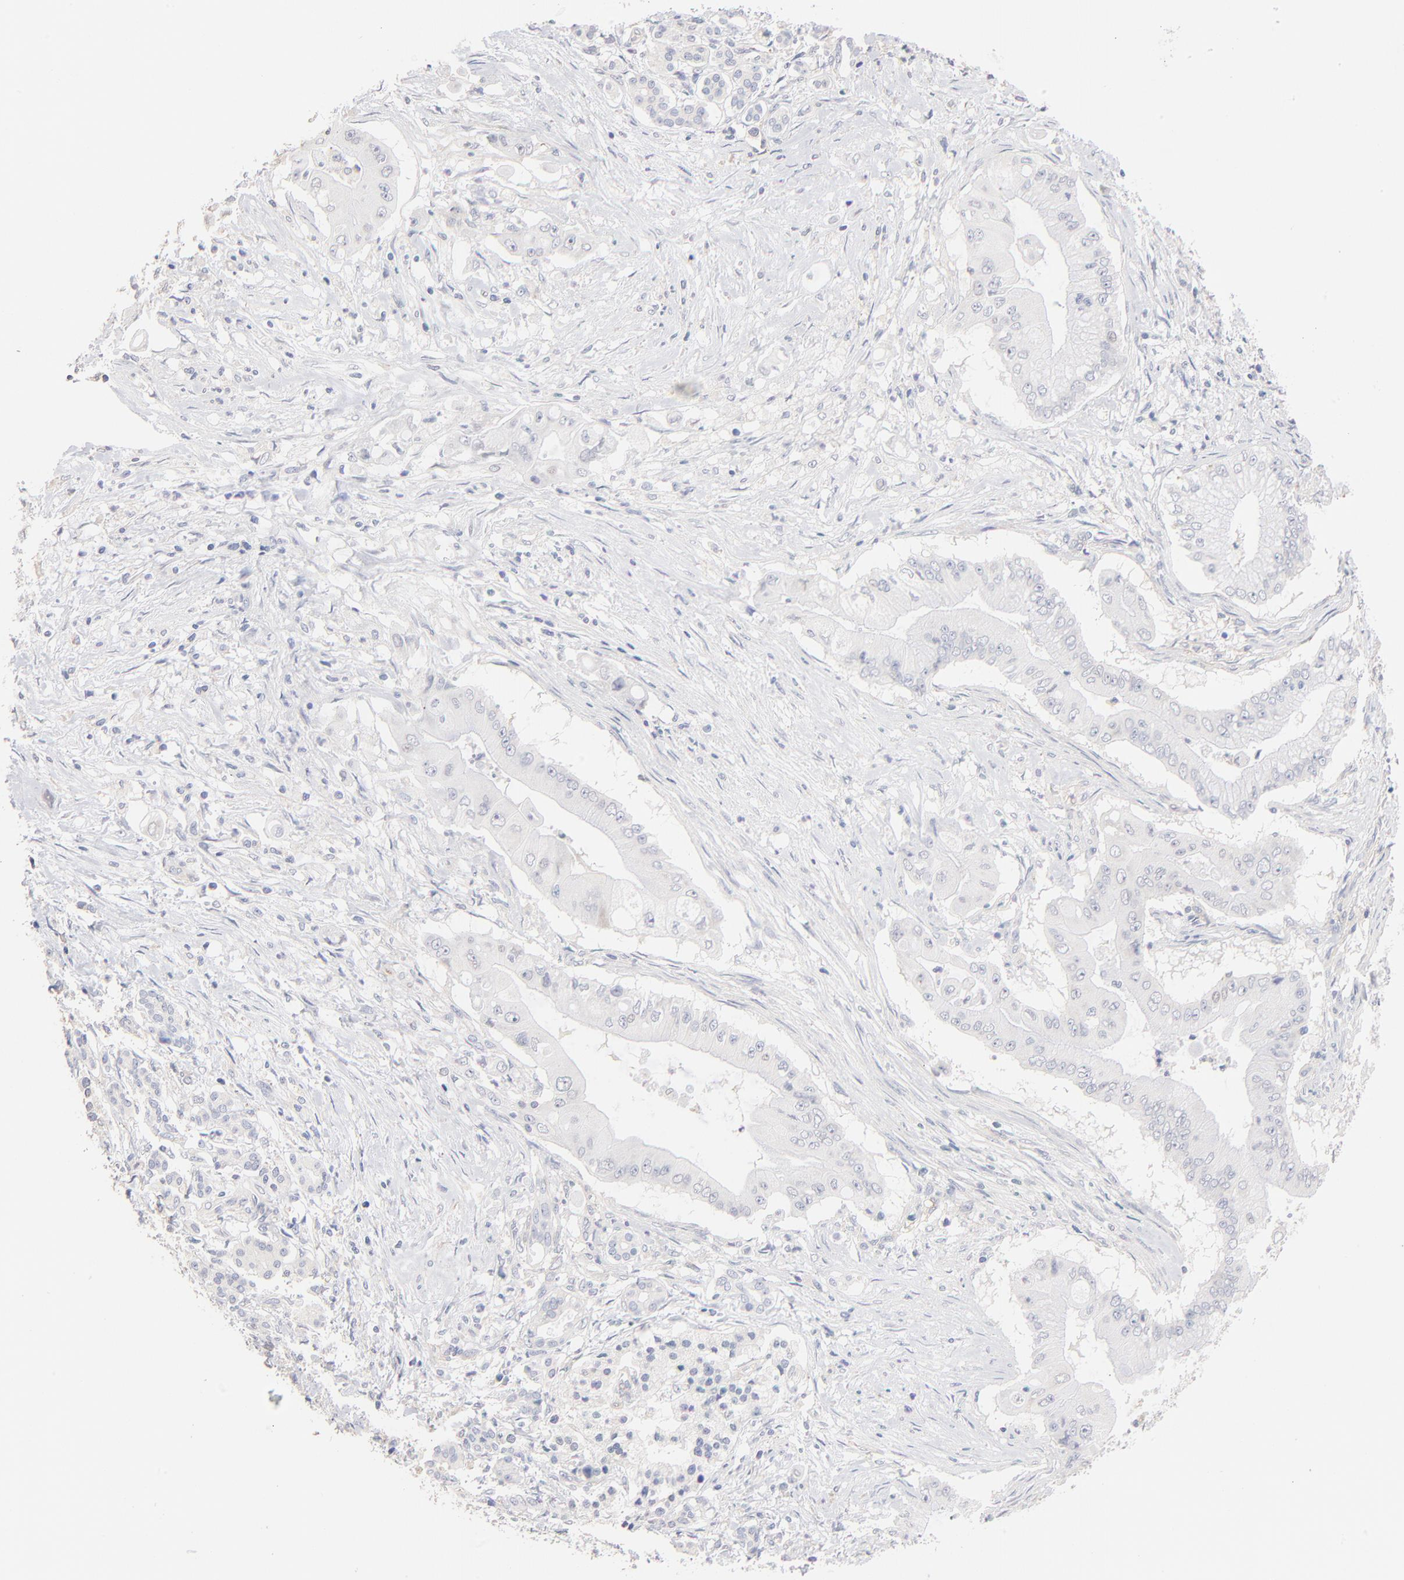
{"staining": {"intensity": "negative", "quantity": "none", "location": "none"}, "tissue": "pancreatic cancer", "cell_type": "Tumor cells", "image_type": "cancer", "snomed": [{"axis": "morphology", "description": "Adenocarcinoma, NOS"}, {"axis": "topography", "description": "Pancreas"}], "caption": "Image shows no significant protein staining in tumor cells of pancreatic cancer (adenocarcinoma). The staining is performed using DAB (3,3'-diaminobenzidine) brown chromogen with nuclei counter-stained in using hematoxylin.", "gene": "ITGA8", "patient": {"sex": "male", "age": 62}}